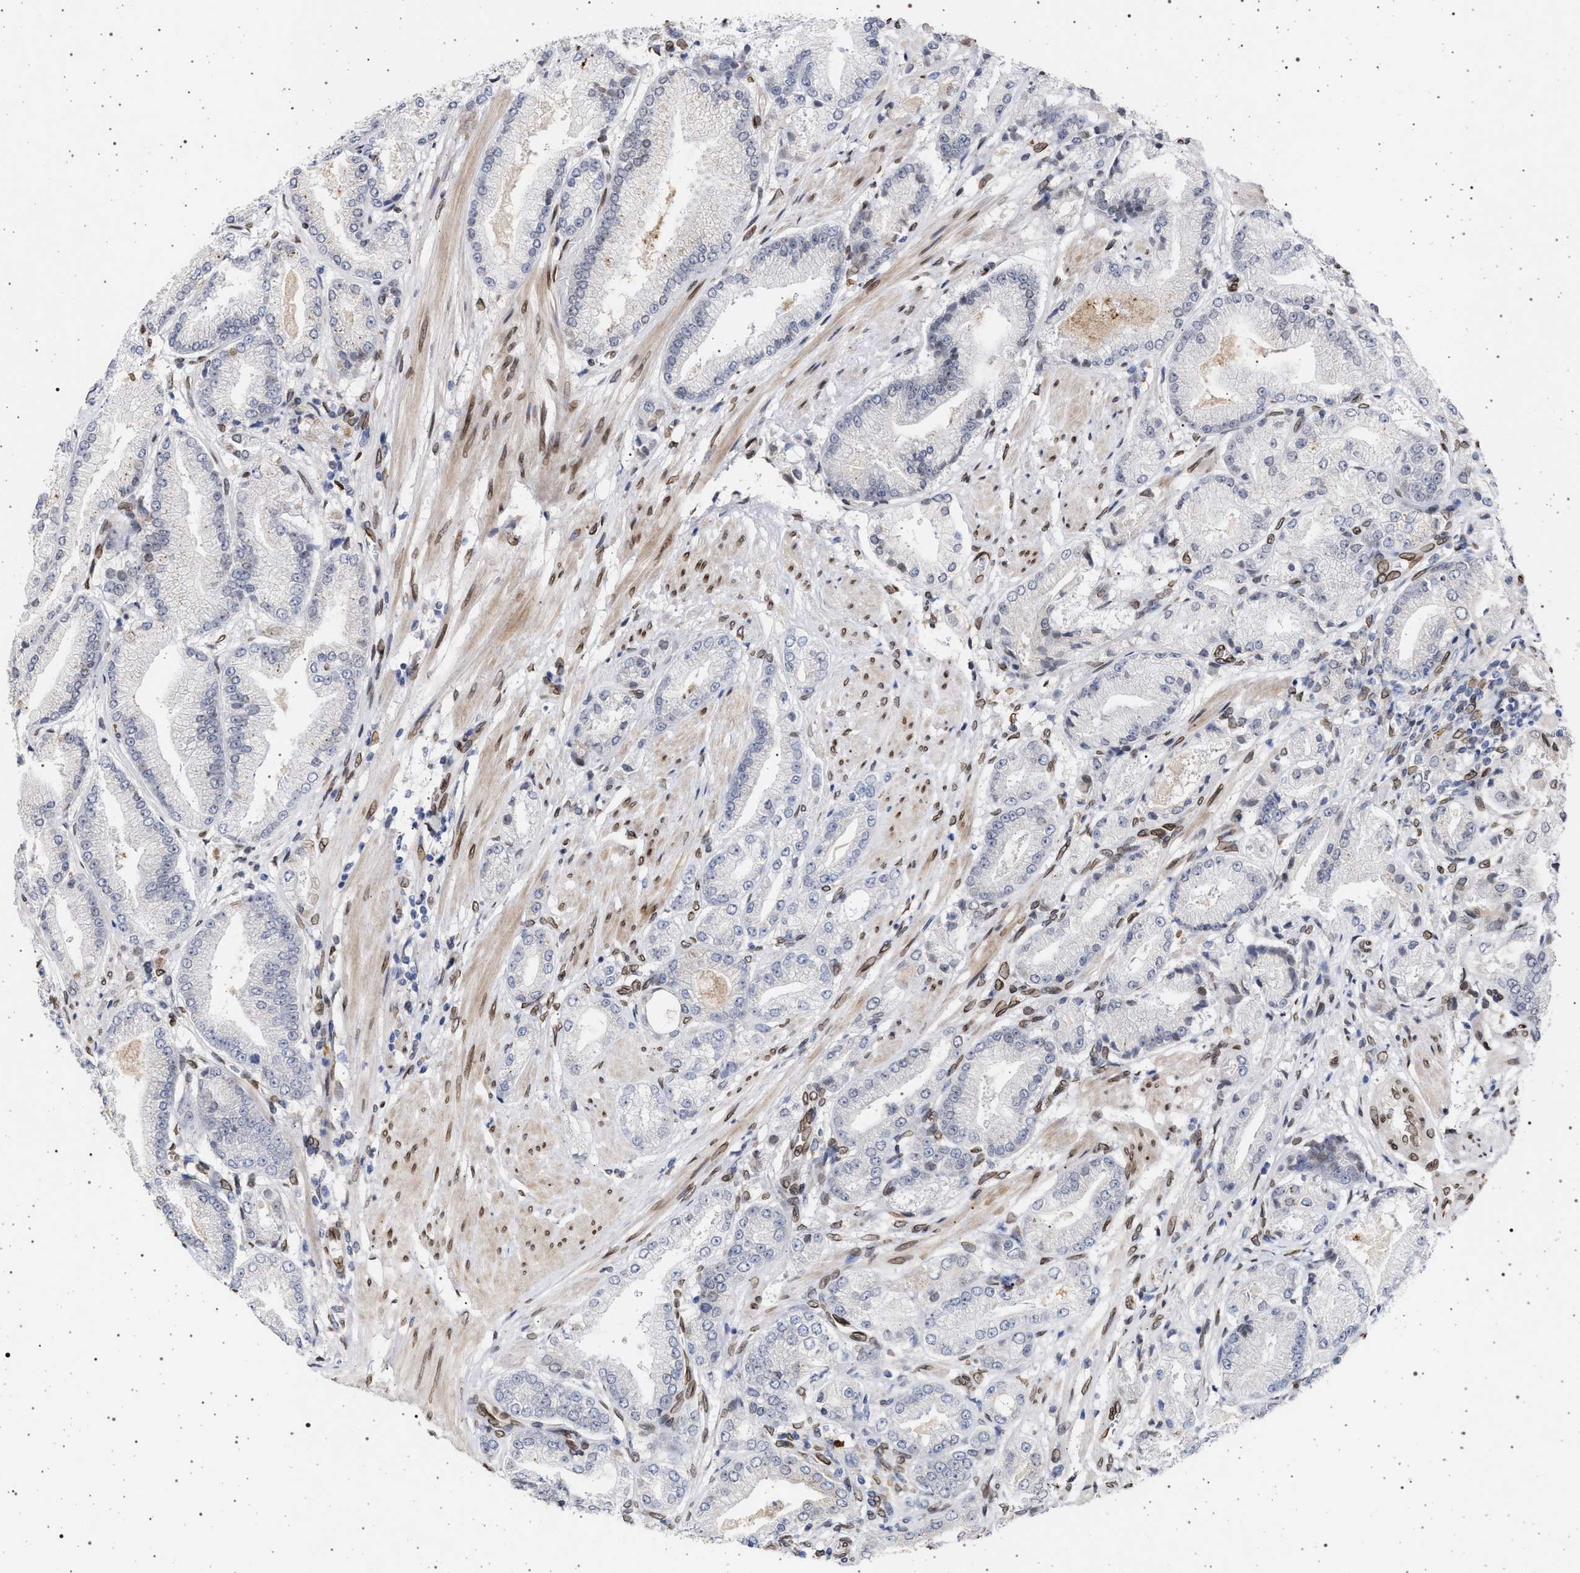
{"staining": {"intensity": "negative", "quantity": "none", "location": "none"}, "tissue": "prostate cancer", "cell_type": "Tumor cells", "image_type": "cancer", "snomed": [{"axis": "morphology", "description": "Adenocarcinoma, High grade"}, {"axis": "topography", "description": "Prostate"}], "caption": "DAB (3,3'-diaminobenzidine) immunohistochemical staining of human high-grade adenocarcinoma (prostate) exhibits no significant expression in tumor cells. (DAB immunohistochemistry, high magnification).", "gene": "ING2", "patient": {"sex": "male", "age": 50}}